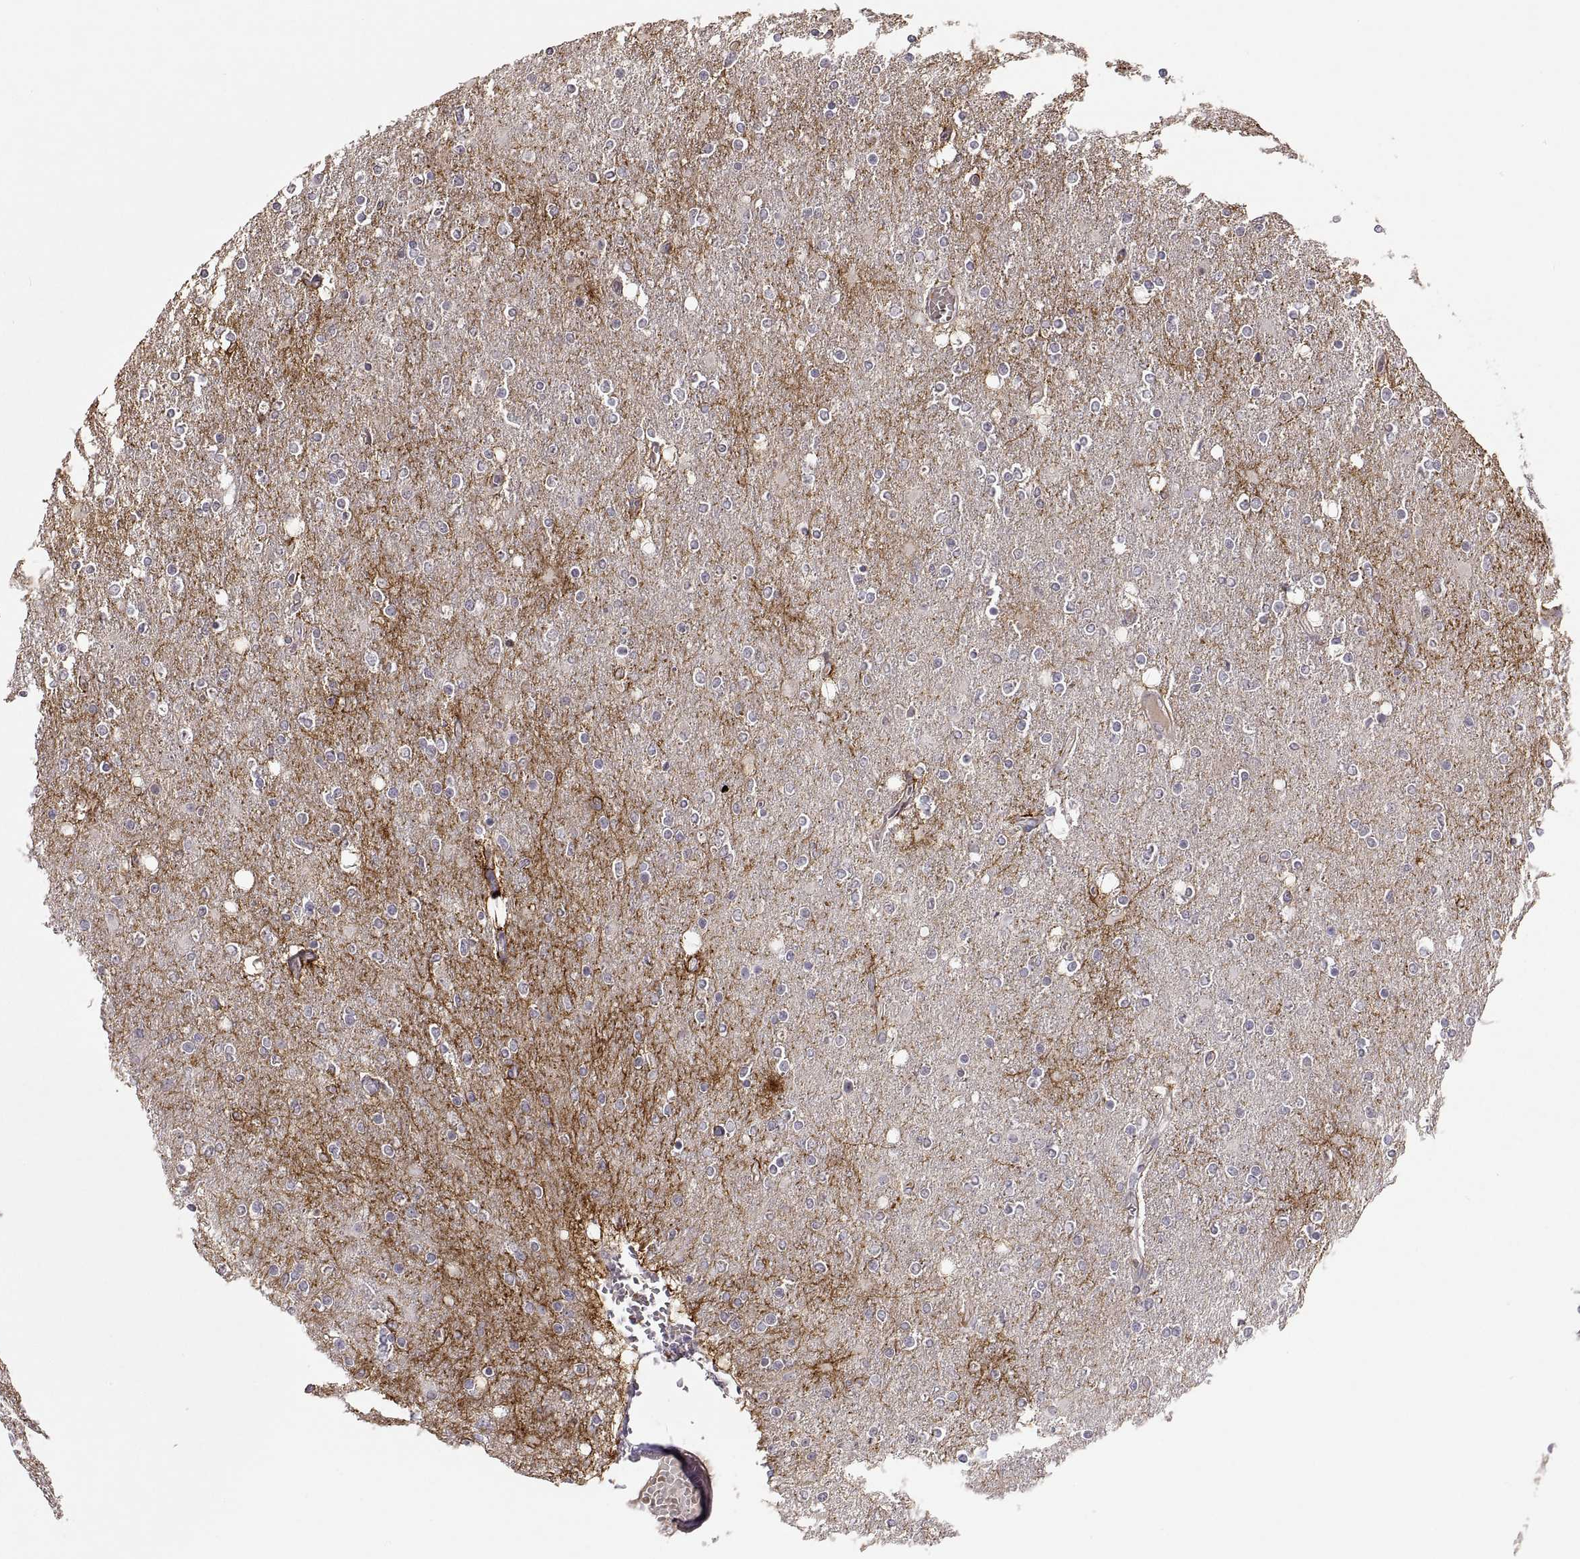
{"staining": {"intensity": "negative", "quantity": "none", "location": "none"}, "tissue": "glioma", "cell_type": "Tumor cells", "image_type": "cancer", "snomed": [{"axis": "morphology", "description": "Glioma, malignant, High grade"}, {"axis": "topography", "description": "Cerebral cortex"}], "caption": "High magnification brightfield microscopy of malignant glioma (high-grade) stained with DAB (brown) and counterstained with hematoxylin (blue): tumor cells show no significant positivity.", "gene": "NMNAT2", "patient": {"sex": "male", "age": 70}}